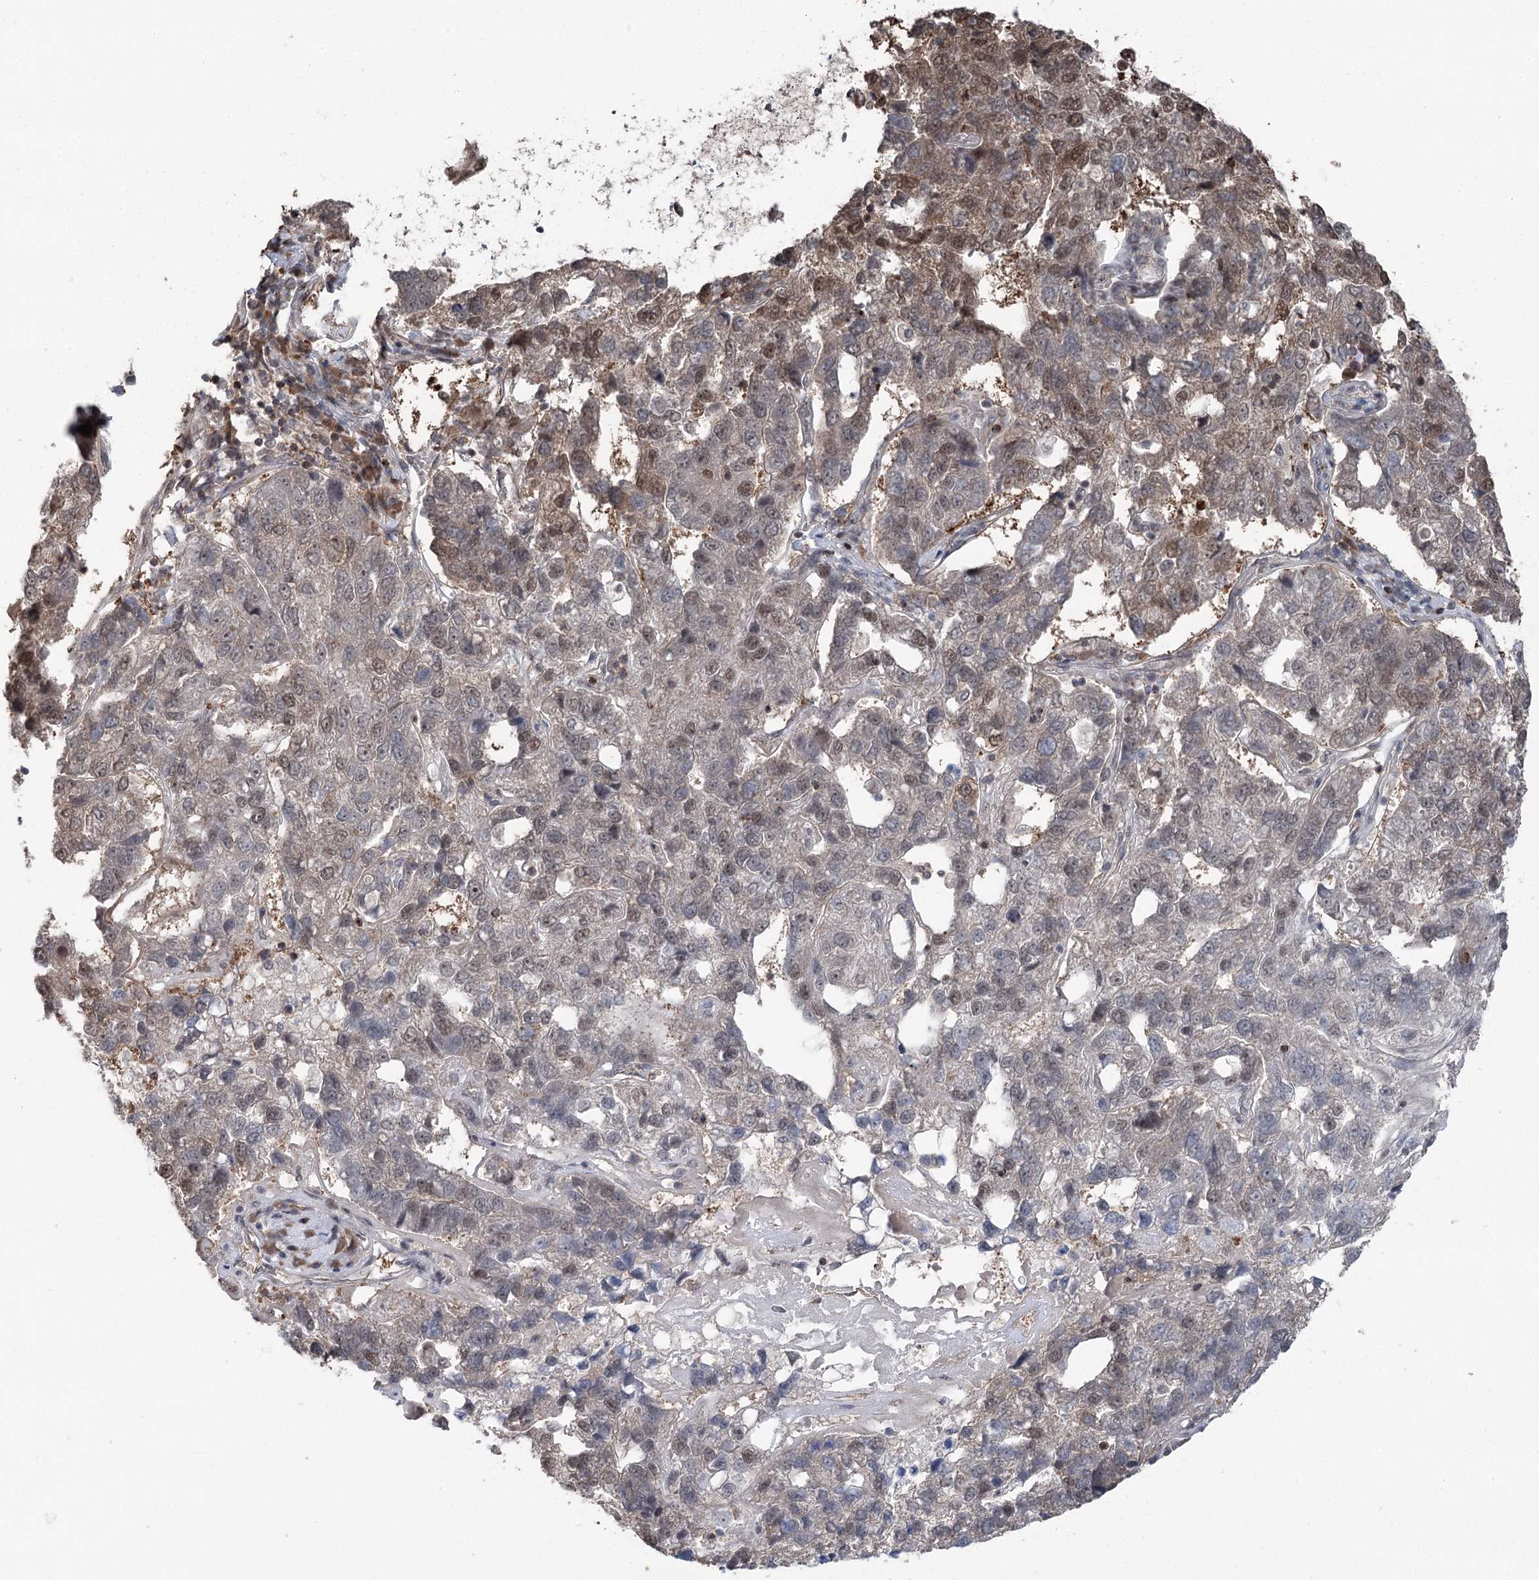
{"staining": {"intensity": "moderate", "quantity": "25%-75%", "location": "nuclear"}, "tissue": "pancreatic cancer", "cell_type": "Tumor cells", "image_type": "cancer", "snomed": [{"axis": "morphology", "description": "Adenocarcinoma, NOS"}, {"axis": "topography", "description": "Pancreas"}], "caption": "Moderate nuclear protein staining is identified in about 25%-75% of tumor cells in pancreatic adenocarcinoma. The protein of interest is shown in brown color, while the nuclei are stained blue.", "gene": "CCSER2", "patient": {"sex": "female", "age": 61}}